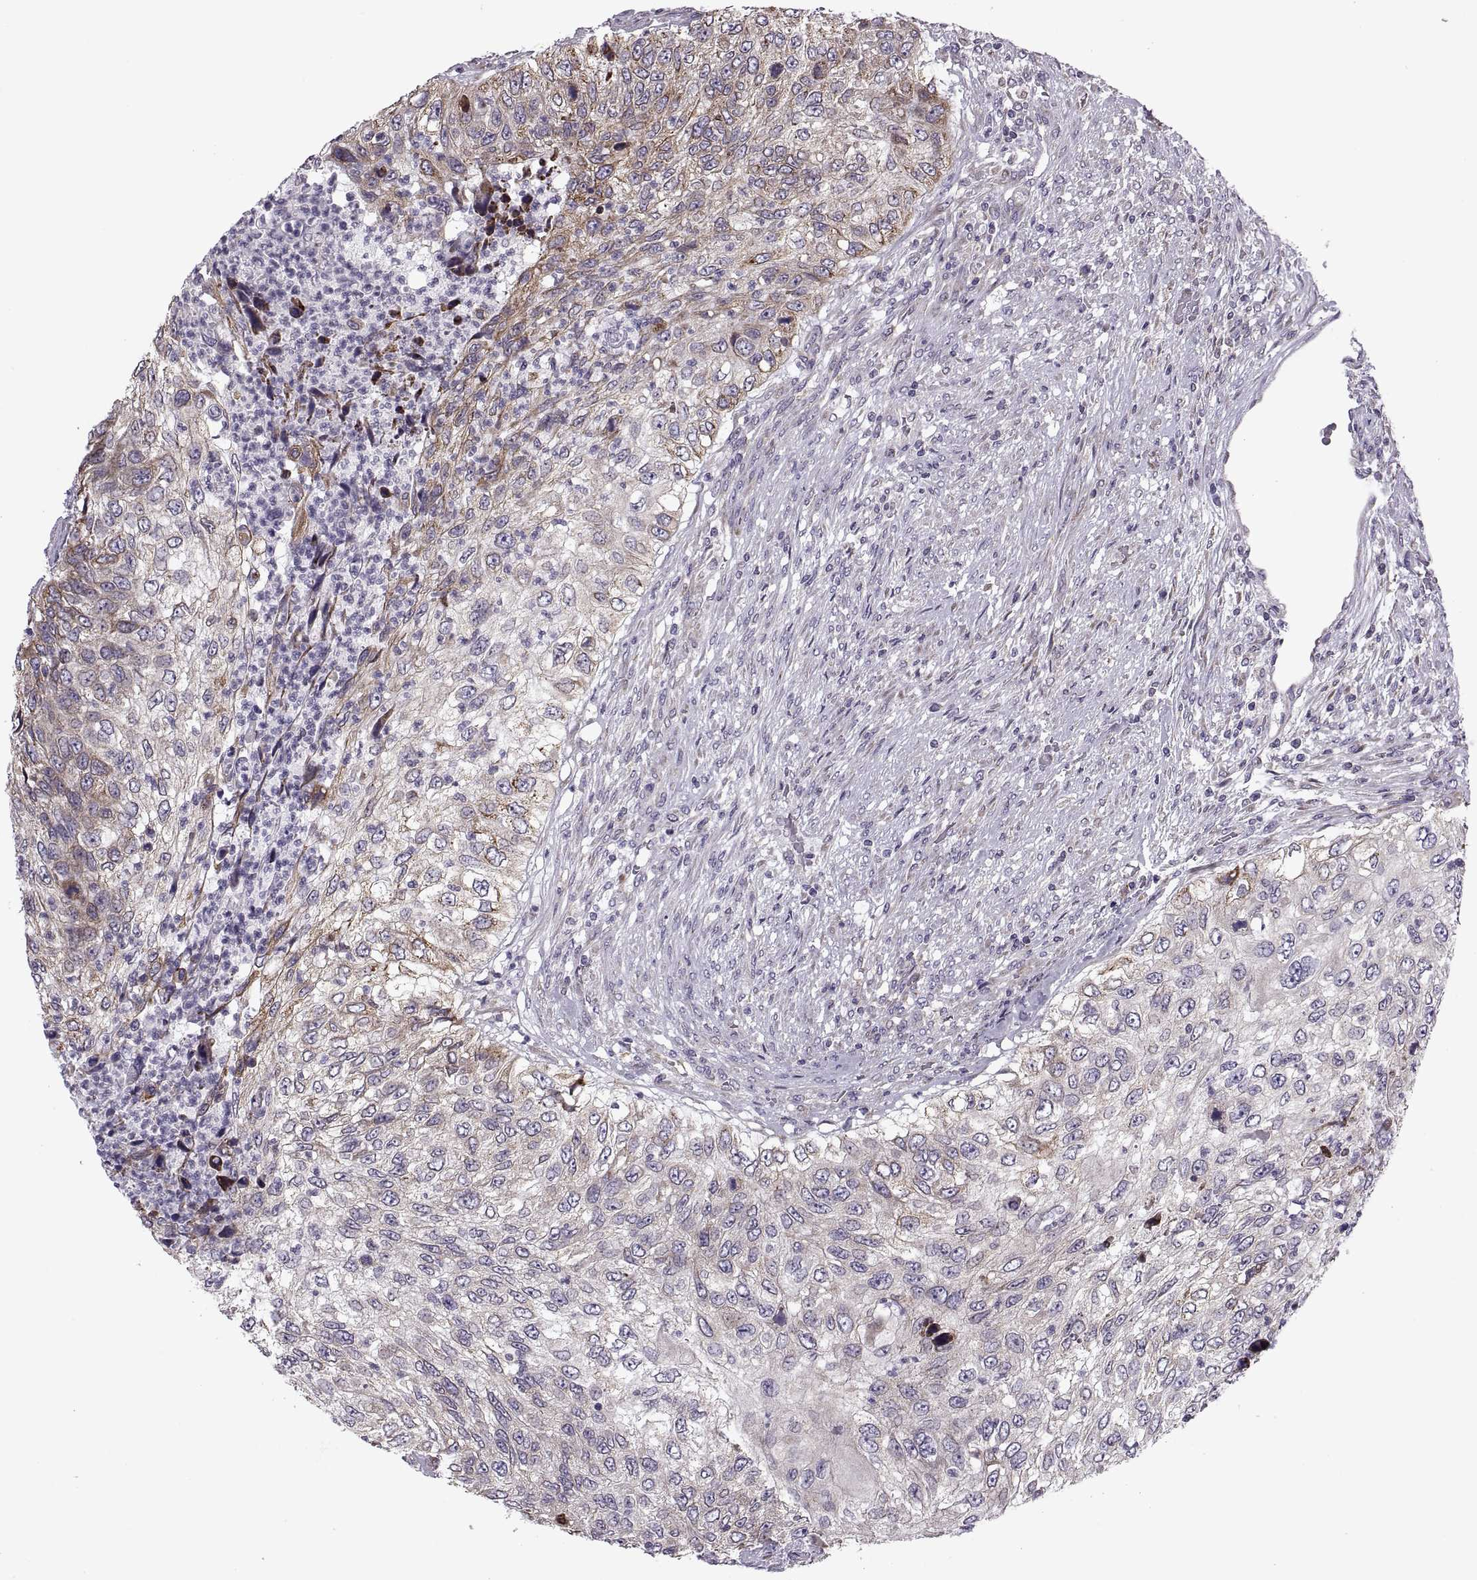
{"staining": {"intensity": "moderate", "quantity": "25%-75%", "location": "cytoplasmic/membranous"}, "tissue": "urothelial cancer", "cell_type": "Tumor cells", "image_type": "cancer", "snomed": [{"axis": "morphology", "description": "Urothelial carcinoma, High grade"}, {"axis": "topography", "description": "Urinary bladder"}], "caption": "Moderate cytoplasmic/membranous protein staining is present in about 25%-75% of tumor cells in urothelial cancer.", "gene": "LETM2", "patient": {"sex": "female", "age": 60}}